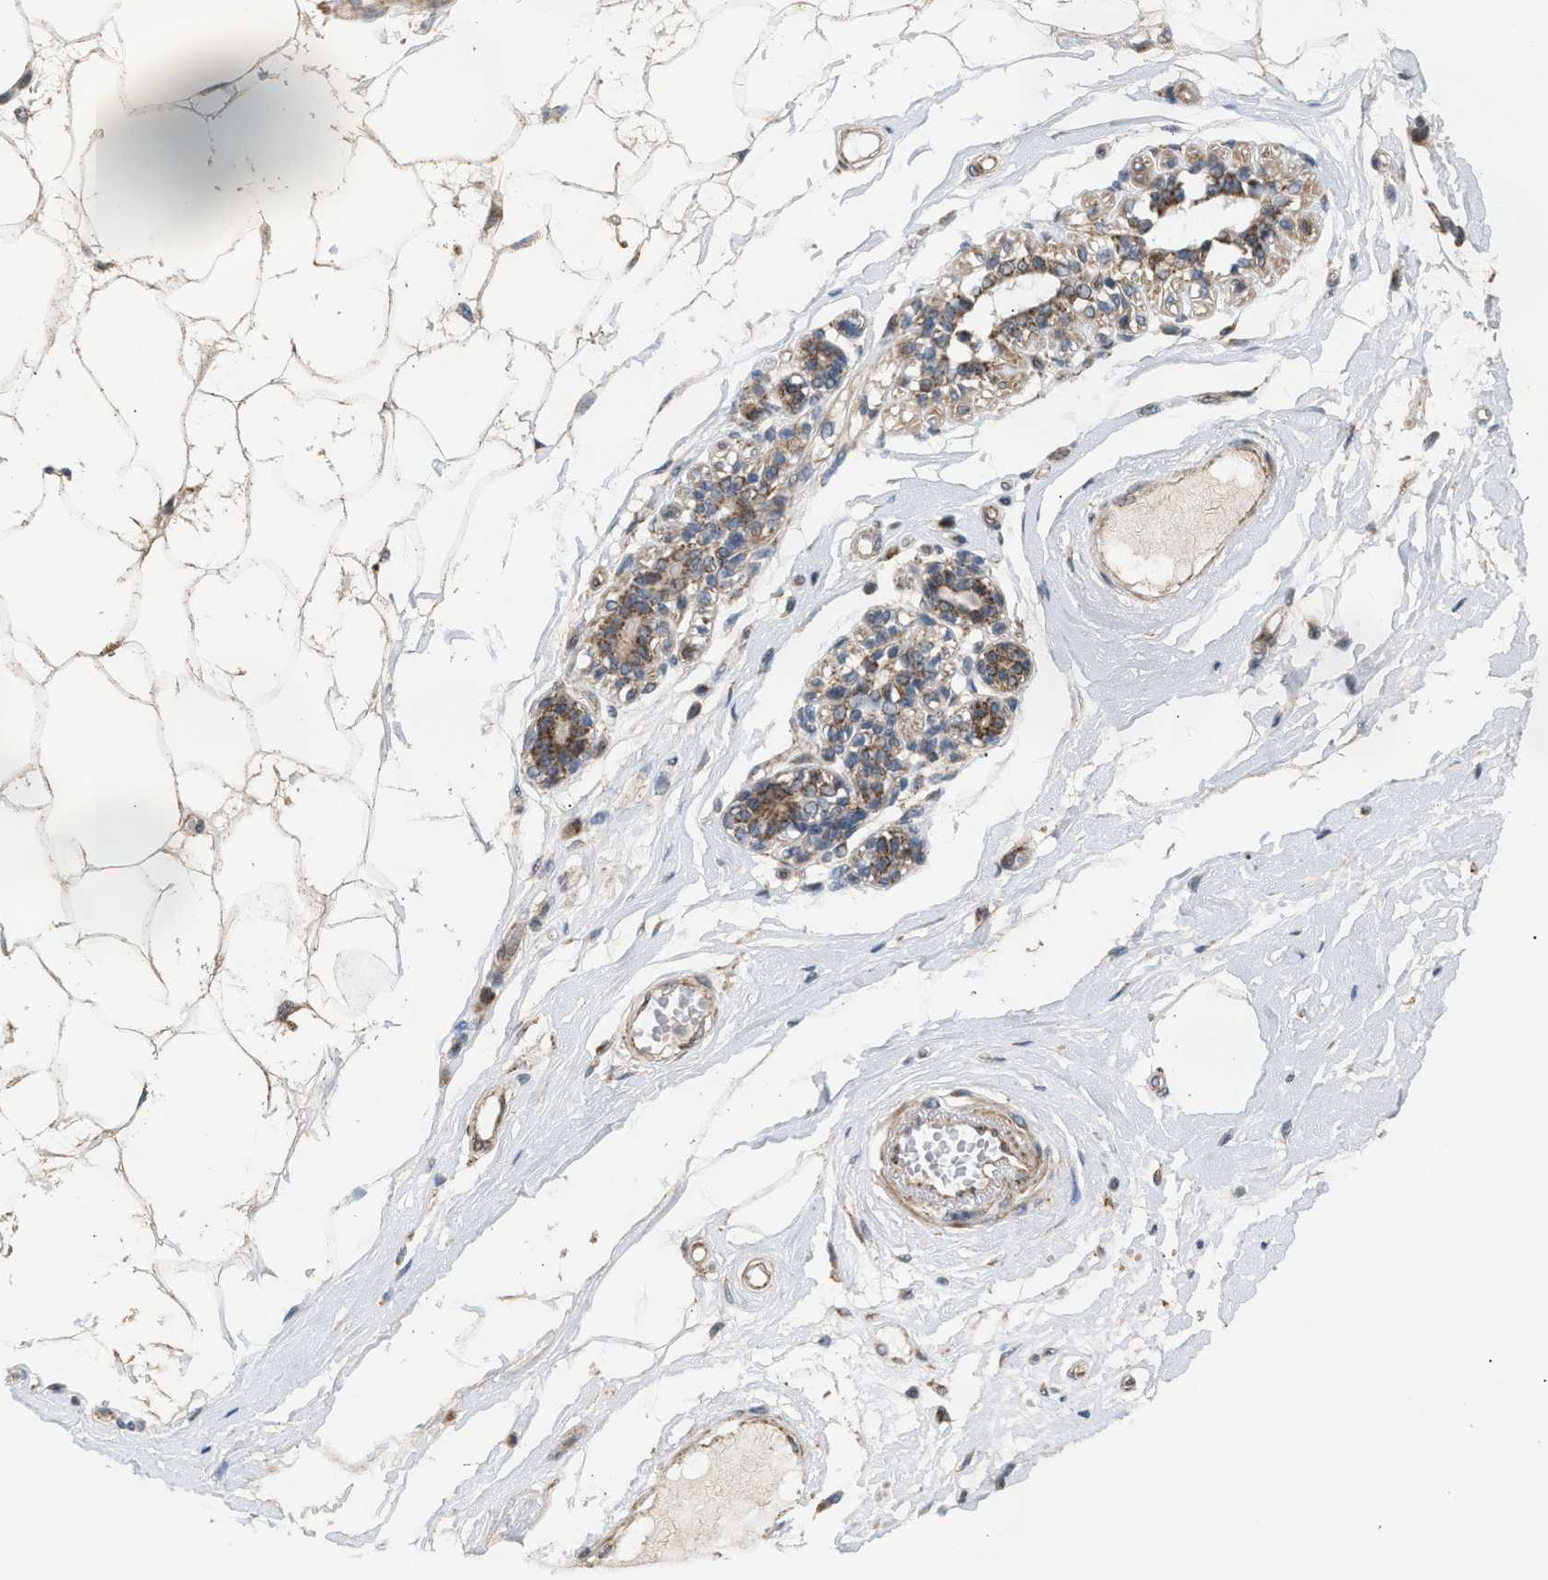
{"staining": {"intensity": "moderate", "quantity": ">75%", "location": "cytoplasmic/membranous"}, "tissue": "breast", "cell_type": "Adipocytes", "image_type": "normal", "snomed": [{"axis": "morphology", "description": "Normal tissue, NOS"}, {"axis": "morphology", "description": "Lobular carcinoma"}, {"axis": "topography", "description": "Breast"}], "caption": "Breast stained with immunohistochemistry (IHC) demonstrates moderate cytoplasmic/membranous staining in about >75% of adipocytes.", "gene": "TACO1", "patient": {"sex": "female", "age": 59}}